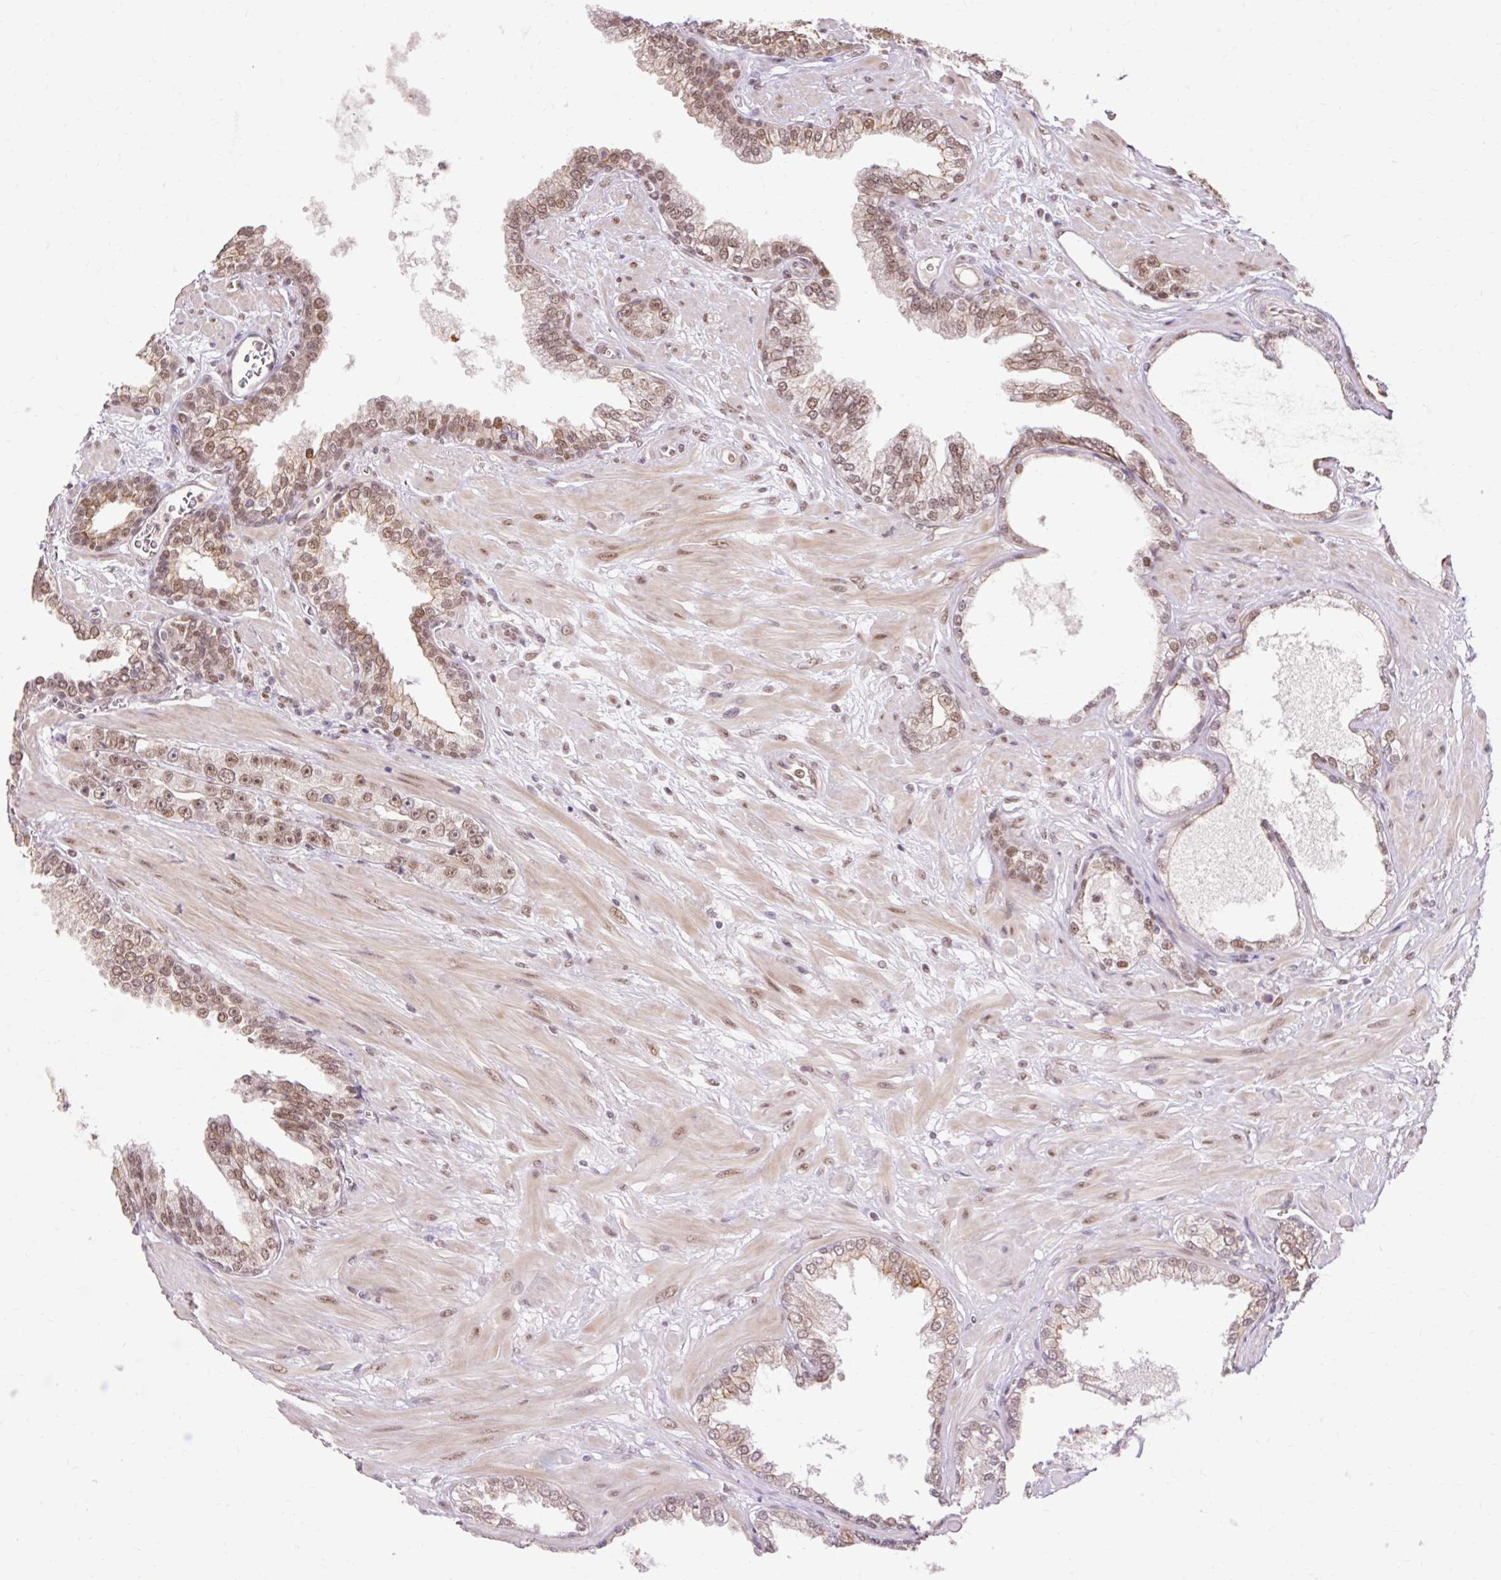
{"staining": {"intensity": "moderate", "quantity": ">75%", "location": "nuclear"}, "tissue": "prostate cancer", "cell_type": "Tumor cells", "image_type": "cancer", "snomed": [{"axis": "morphology", "description": "Adenocarcinoma, High grade"}, {"axis": "topography", "description": "Prostate"}], "caption": "Prostate cancer stained for a protein (brown) displays moderate nuclear positive expression in approximately >75% of tumor cells.", "gene": "NPIPB12", "patient": {"sex": "male", "age": 71}}